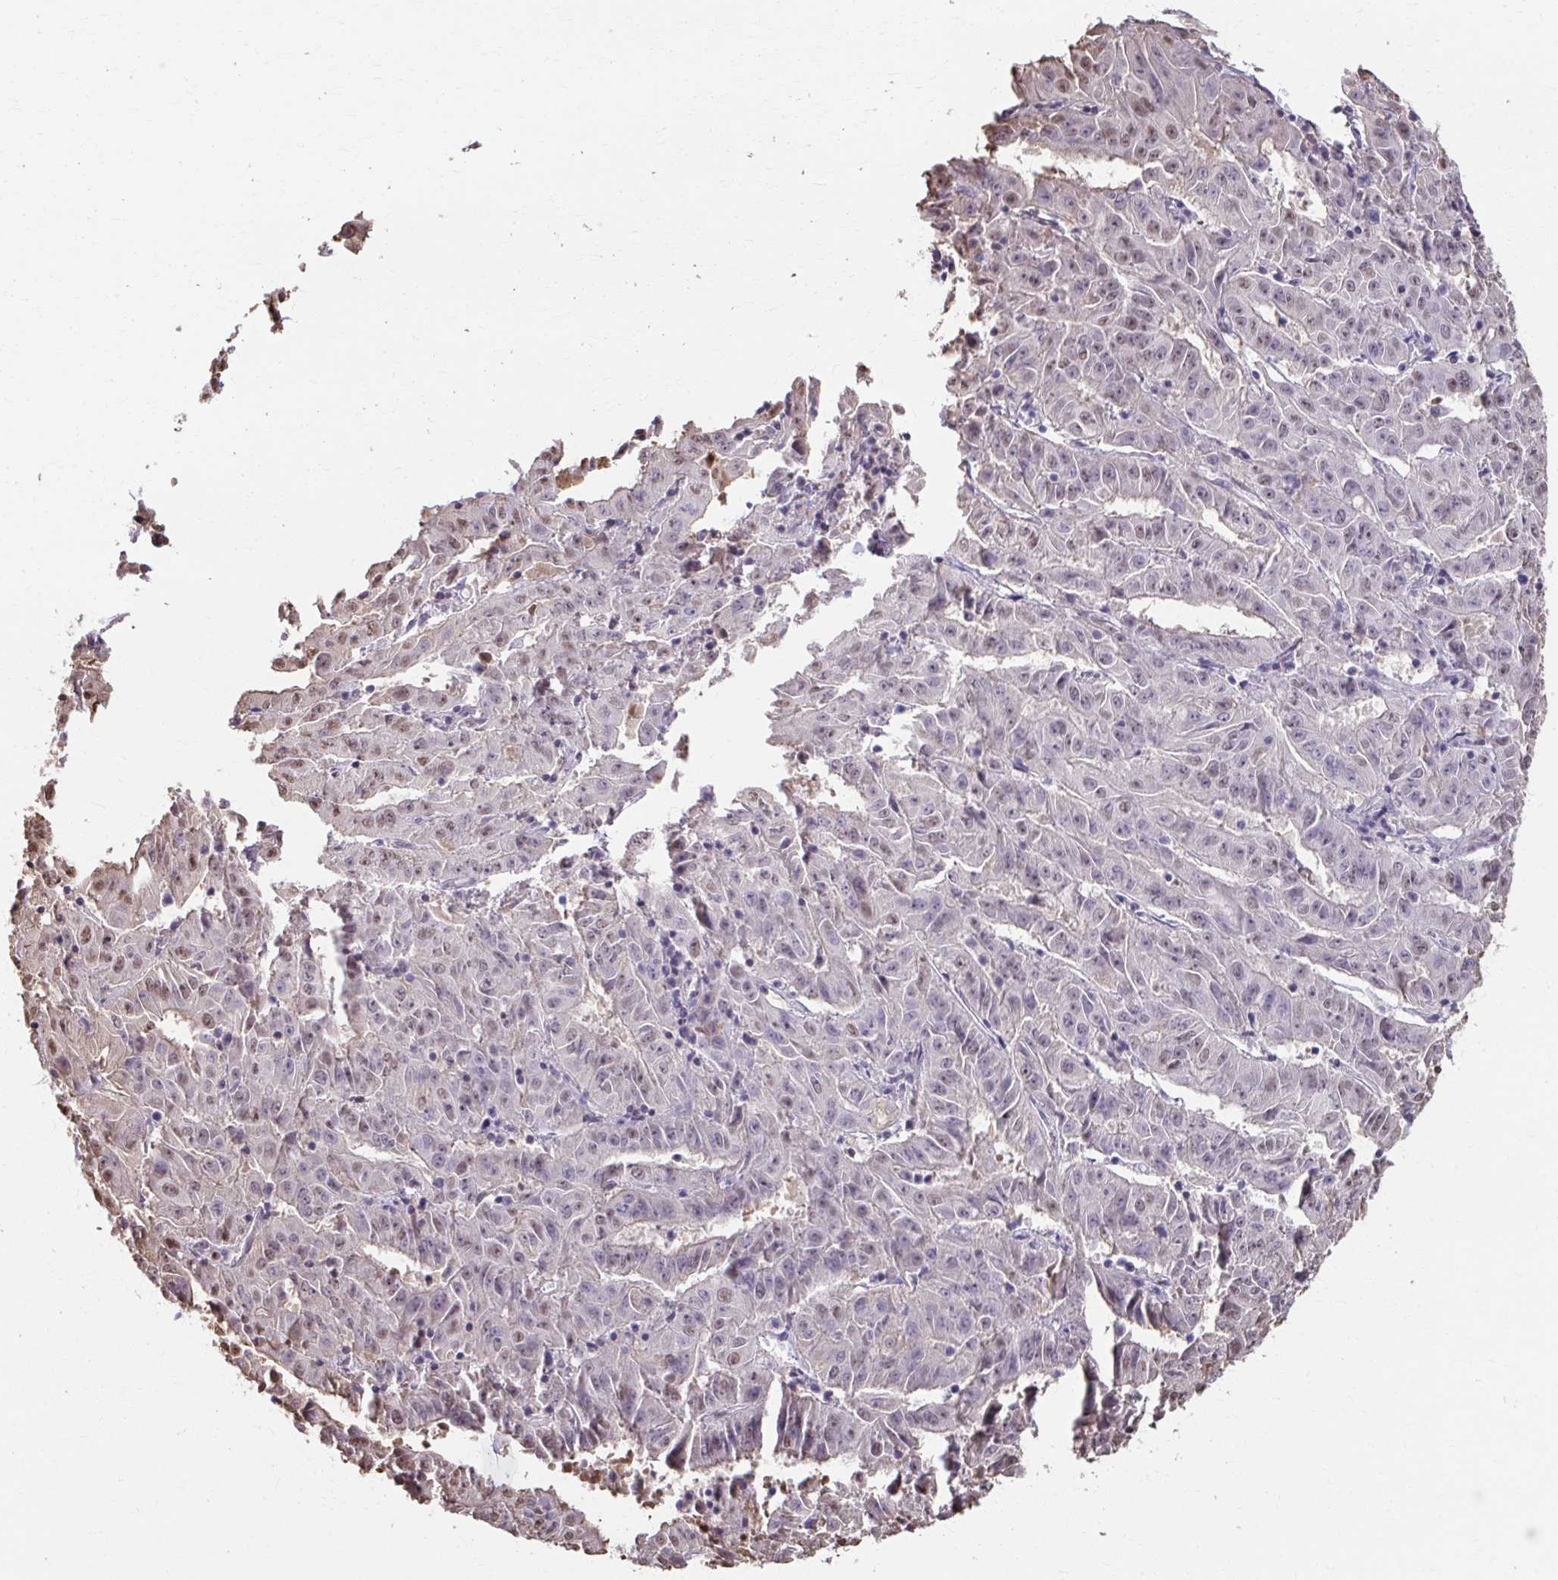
{"staining": {"intensity": "weak", "quantity": "<25%", "location": "nuclear"}, "tissue": "pancreatic cancer", "cell_type": "Tumor cells", "image_type": "cancer", "snomed": [{"axis": "morphology", "description": "Adenocarcinoma, NOS"}, {"axis": "topography", "description": "Pancreas"}], "caption": "The image exhibits no staining of tumor cells in pancreatic cancer.", "gene": "ING4", "patient": {"sex": "male", "age": 63}}